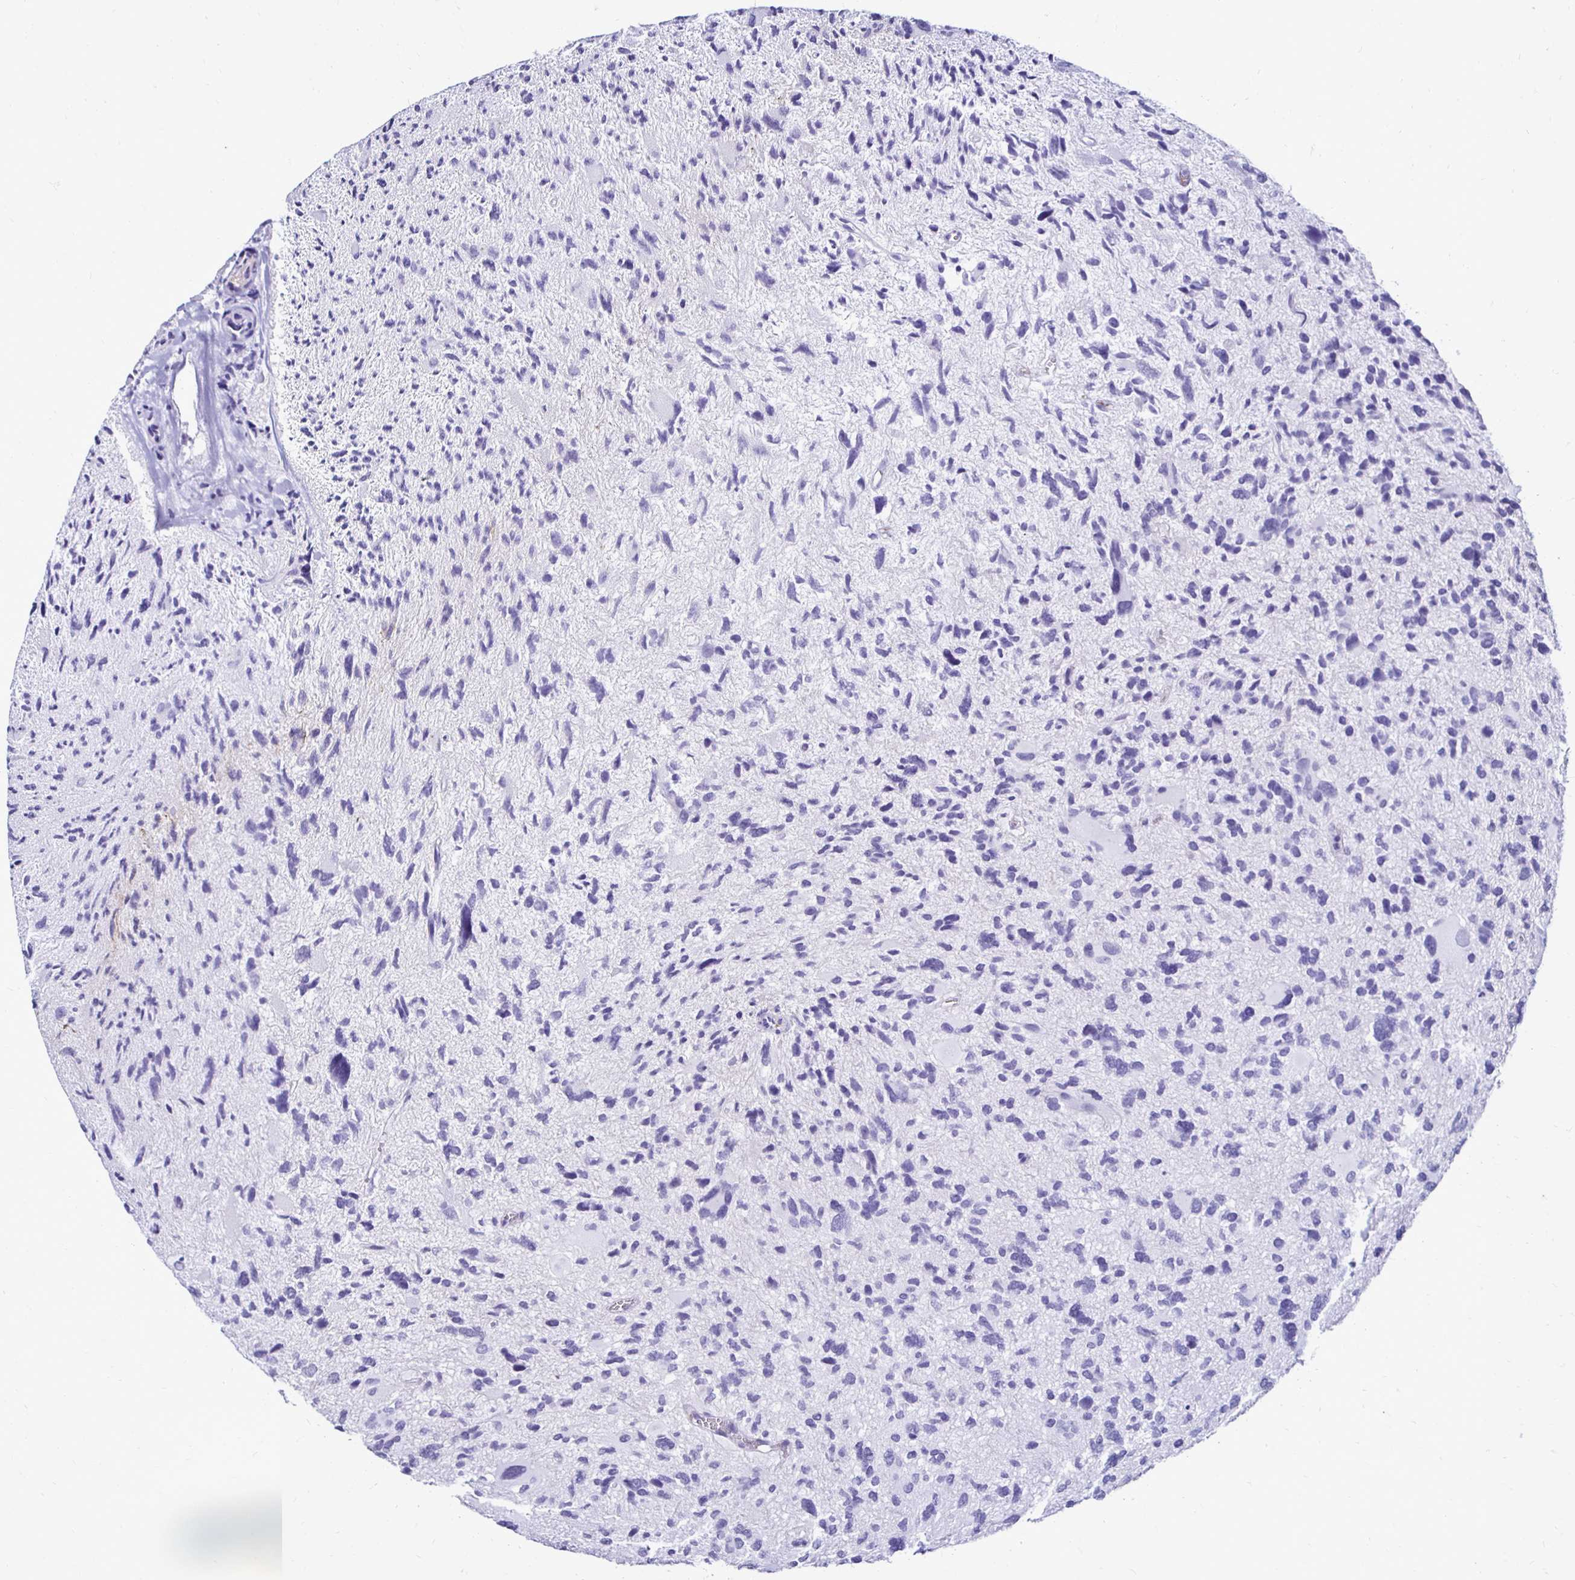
{"staining": {"intensity": "negative", "quantity": "none", "location": "none"}, "tissue": "glioma", "cell_type": "Tumor cells", "image_type": "cancer", "snomed": [{"axis": "morphology", "description": "Glioma, malignant, High grade"}, {"axis": "topography", "description": "Brain"}], "caption": "This is an immunohistochemistry image of human malignant high-grade glioma. There is no staining in tumor cells.", "gene": "RHBDL3", "patient": {"sex": "female", "age": 11}}